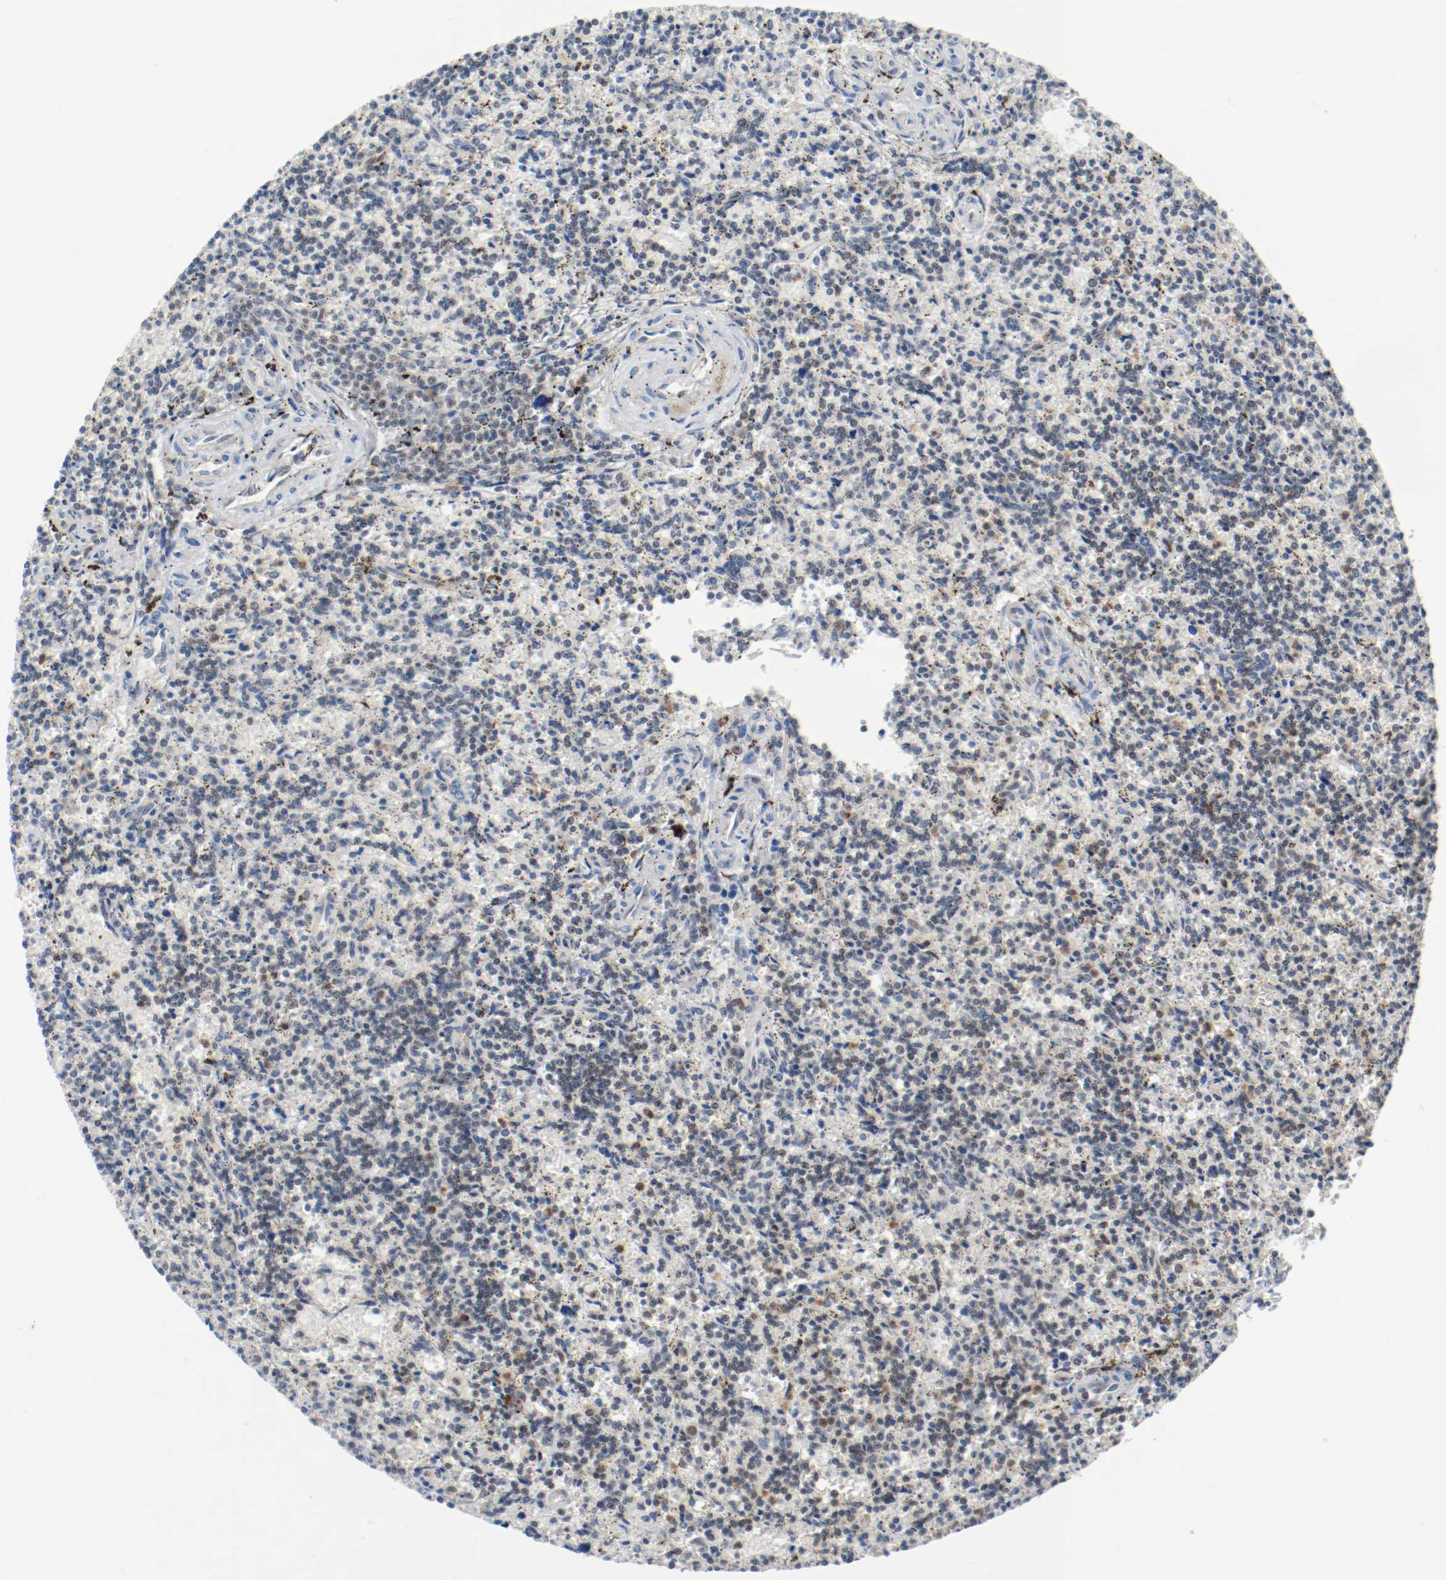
{"staining": {"intensity": "weak", "quantity": "<25%", "location": "cytoplasmic/membranous"}, "tissue": "lymphoma", "cell_type": "Tumor cells", "image_type": "cancer", "snomed": [{"axis": "morphology", "description": "Malignant lymphoma, non-Hodgkin's type, Low grade"}, {"axis": "topography", "description": "Spleen"}], "caption": "This is an immunohistochemistry (IHC) micrograph of human lymphoma. There is no positivity in tumor cells.", "gene": "ASH1L", "patient": {"sex": "male", "age": 73}}